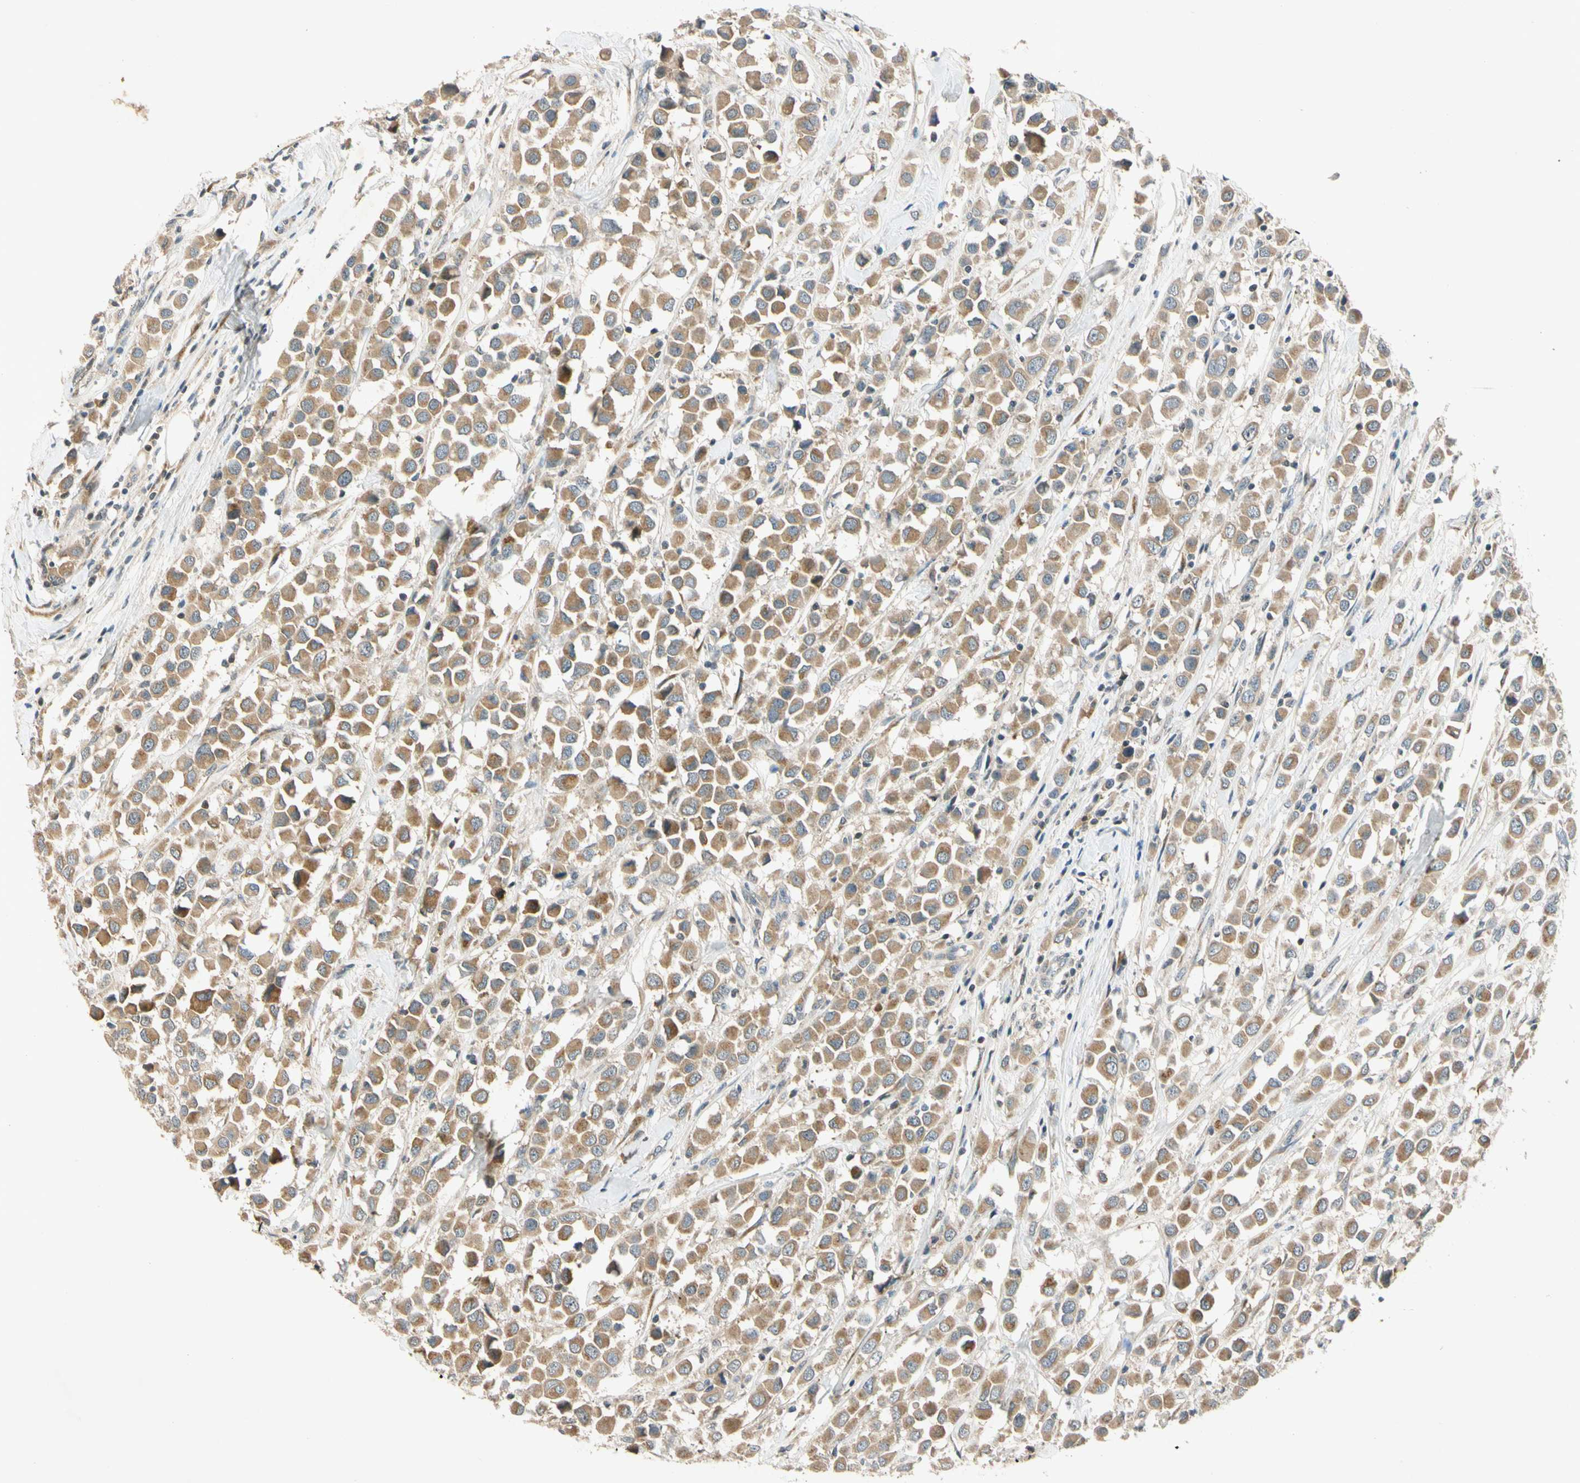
{"staining": {"intensity": "moderate", "quantity": ">75%", "location": "cytoplasmic/membranous"}, "tissue": "breast cancer", "cell_type": "Tumor cells", "image_type": "cancer", "snomed": [{"axis": "morphology", "description": "Duct carcinoma"}, {"axis": "topography", "description": "Breast"}], "caption": "Brown immunohistochemical staining in breast cancer (infiltrating ductal carcinoma) reveals moderate cytoplasmic/membranous expression in about >75% of tumor cells. The staining was performed using DAB to visualize the protein expression in brown, while the nuclei were stained in blue with hematoxylin (Magnification: 20x).", "gene": "RPS6KB2", "patient": {"sex": "female", "age": 61}}